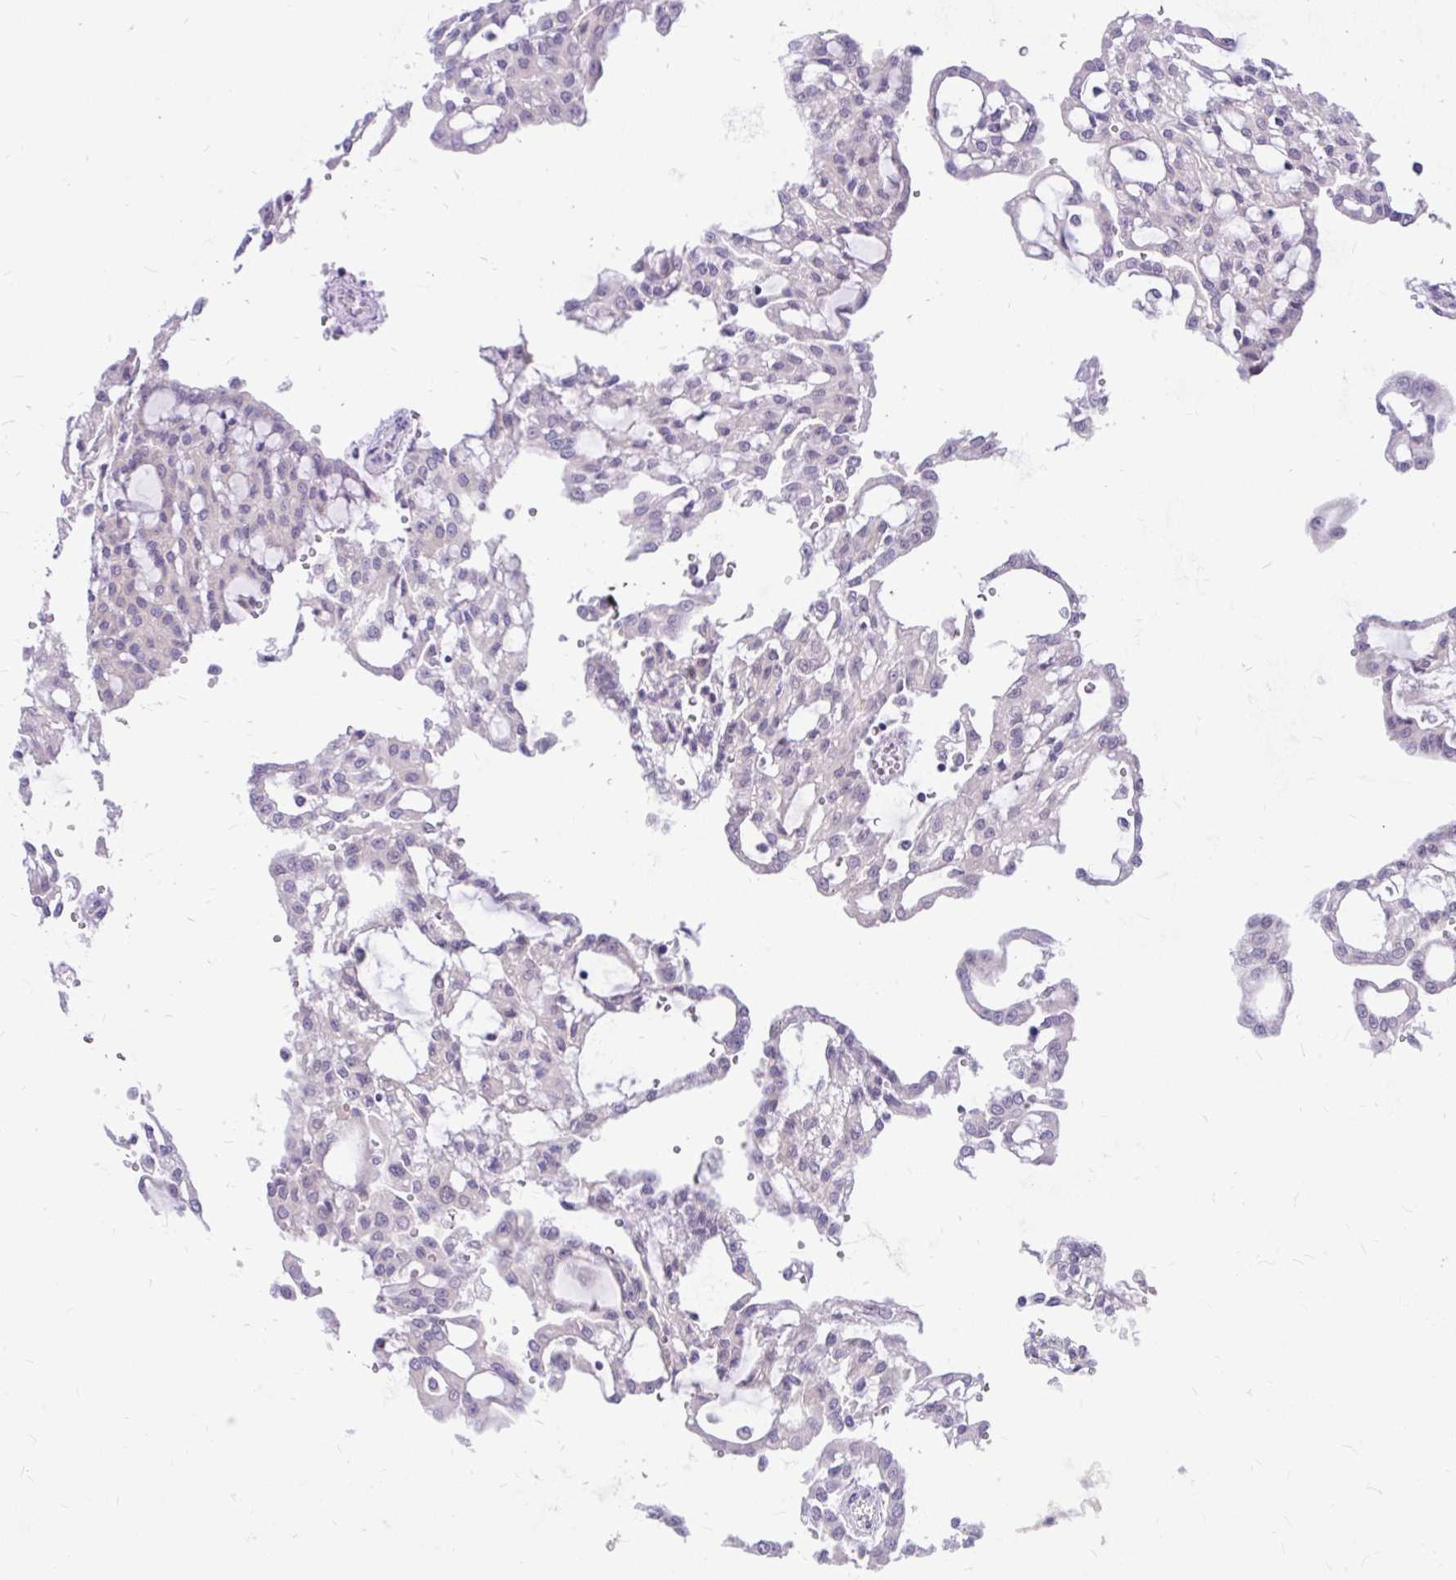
{"staining": {"intensity": "negative", "quantity": "none", "location": "none"}, "tissue": "renal cancer", "cell_type": "Tumor cells", "image_type": "cancer", "snomed": [{"axis": "morphology", "description": "Adenocarcinoma, NOS"}, {"axis": "topography", "description": "Kidney"}], "caption": "Human renal cancer (adenocarcinoma) stained for a protein using immunohistochemistry (IHC) exhibits no expression in tumor cells.", "gene": "MAP1LC3A", "patient": {"sex": "male", "age": 63}}